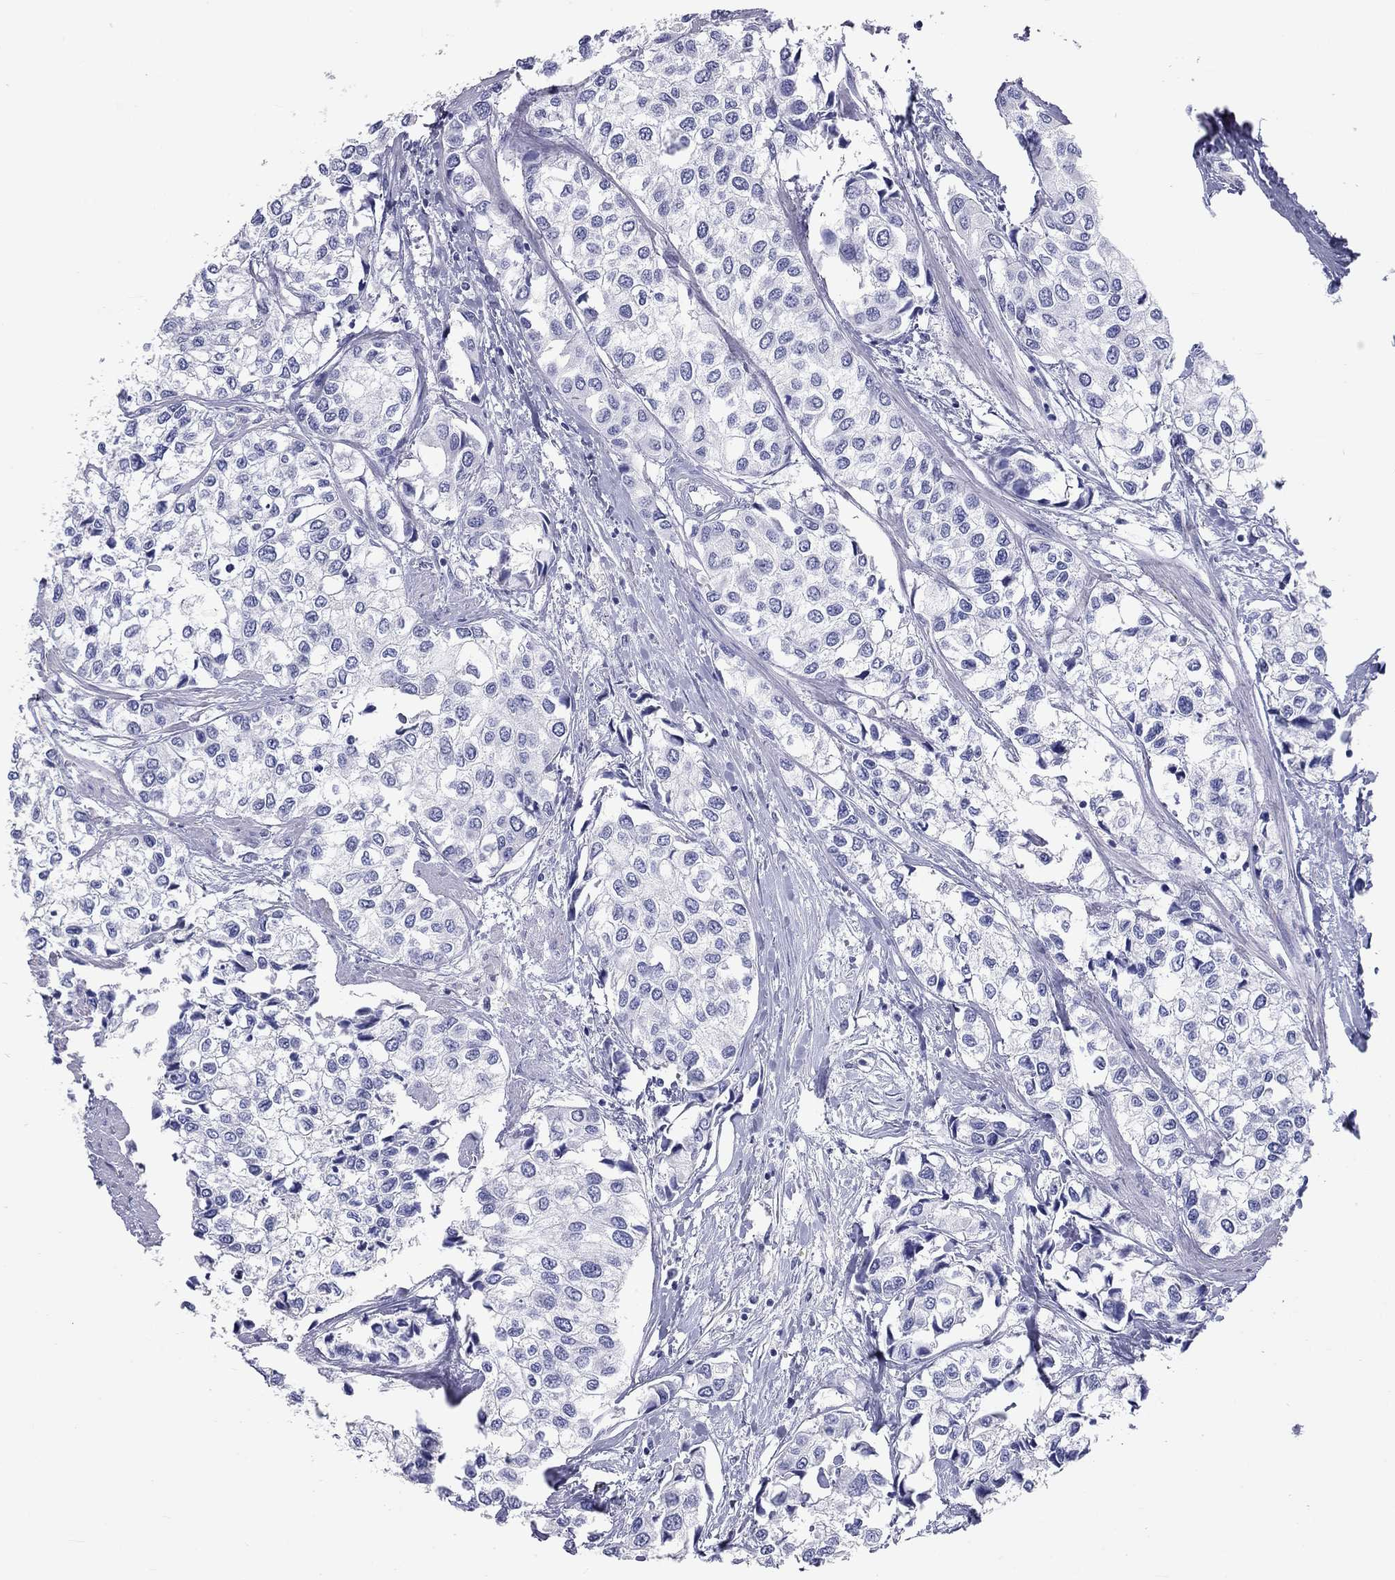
{"staining": {"intensity": "negative", "quantity": "none", "location": "none"}, "tissue": "urothelial cancer", "cell_type": "Tumor cells", "image_type": "cancer", "snomed": [{"axis": "morphology", "description": "Urothelial carcinoma, High grade"}, {"axis": "topography", "description": "Urinary bladder"}], "caption": "High magnification brightfield microscopy of urothelial cancer stained with DAB (3,3'-diaminobenzidine) (brown) and counterstained with hematoxylin (blue): tumor cells show no significant positivity. Brightfield microscopy of immunohistochemistry (IHC) stained with DAB (3,3'-diaminobenzidine) (brown) and hematoxylin (blue), captured at high magnification.", "gene": "DNALI1", "patient": {"sex": "male", "age": 73}}